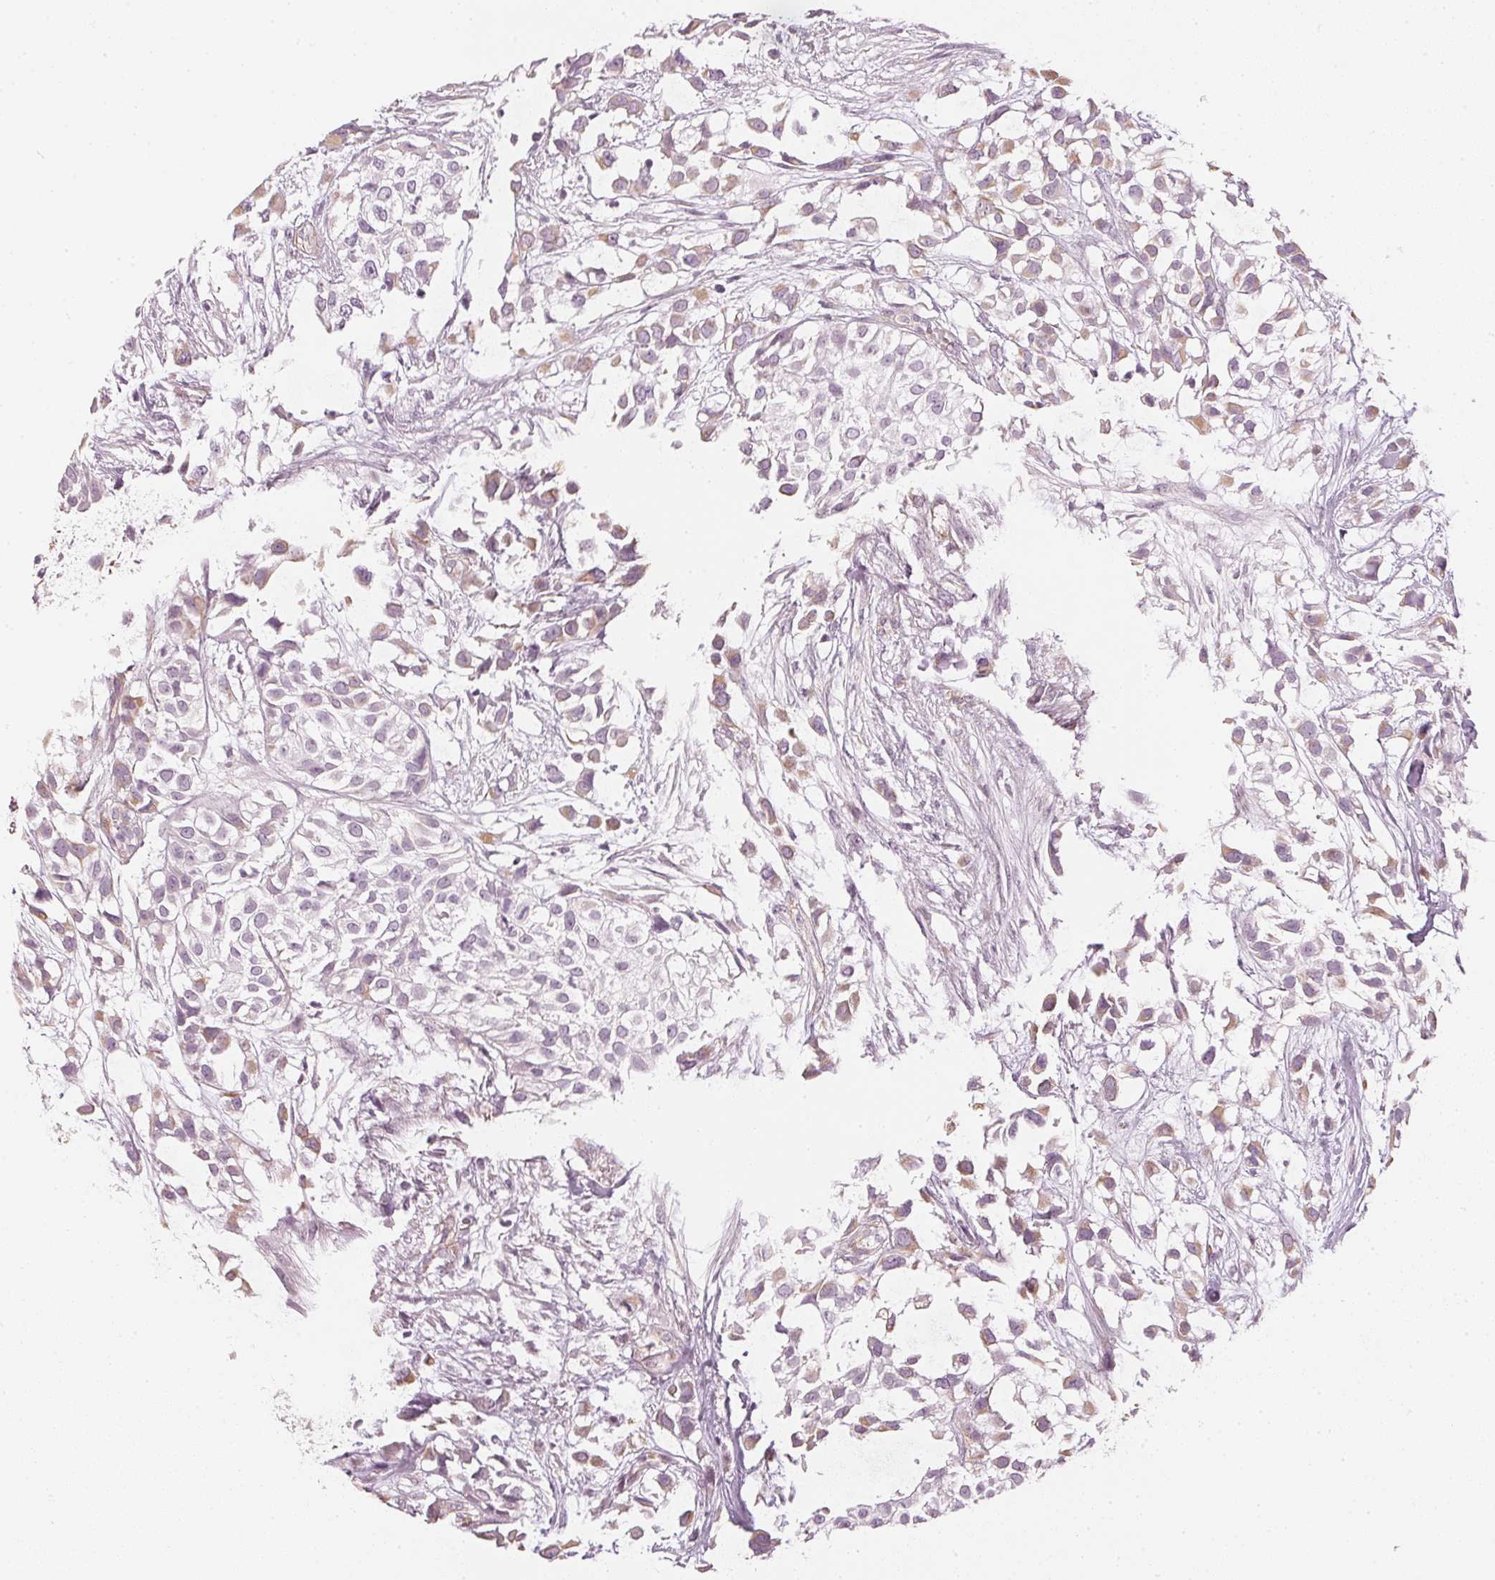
{"staining": {"intensity": "weak", "quantity": "25%-75%", "location": "cytoplasmic/membranous"}, "tissue": "urothelial cancer", "cell_type": "Tumor cells", "image_type": "cancer", "snomed": [{"axis": "morphology", "description": "Urothelial carcinoma, High grade"}, {"axis": "topography", "description": "Urinary bladder"}], "caption": "Protein expression analysis of human high-grade urothelial carcinoma reveals weak cytoplasmic/membranous positivity in approximately 25%-75% of tumor cells. The staining was performed using DAB, with brown indicating positive protein expression. Nuclei are stained blue with hematoxylin.", "gene": "APLP1", "patient": {"sex": "male", "age": 56}}